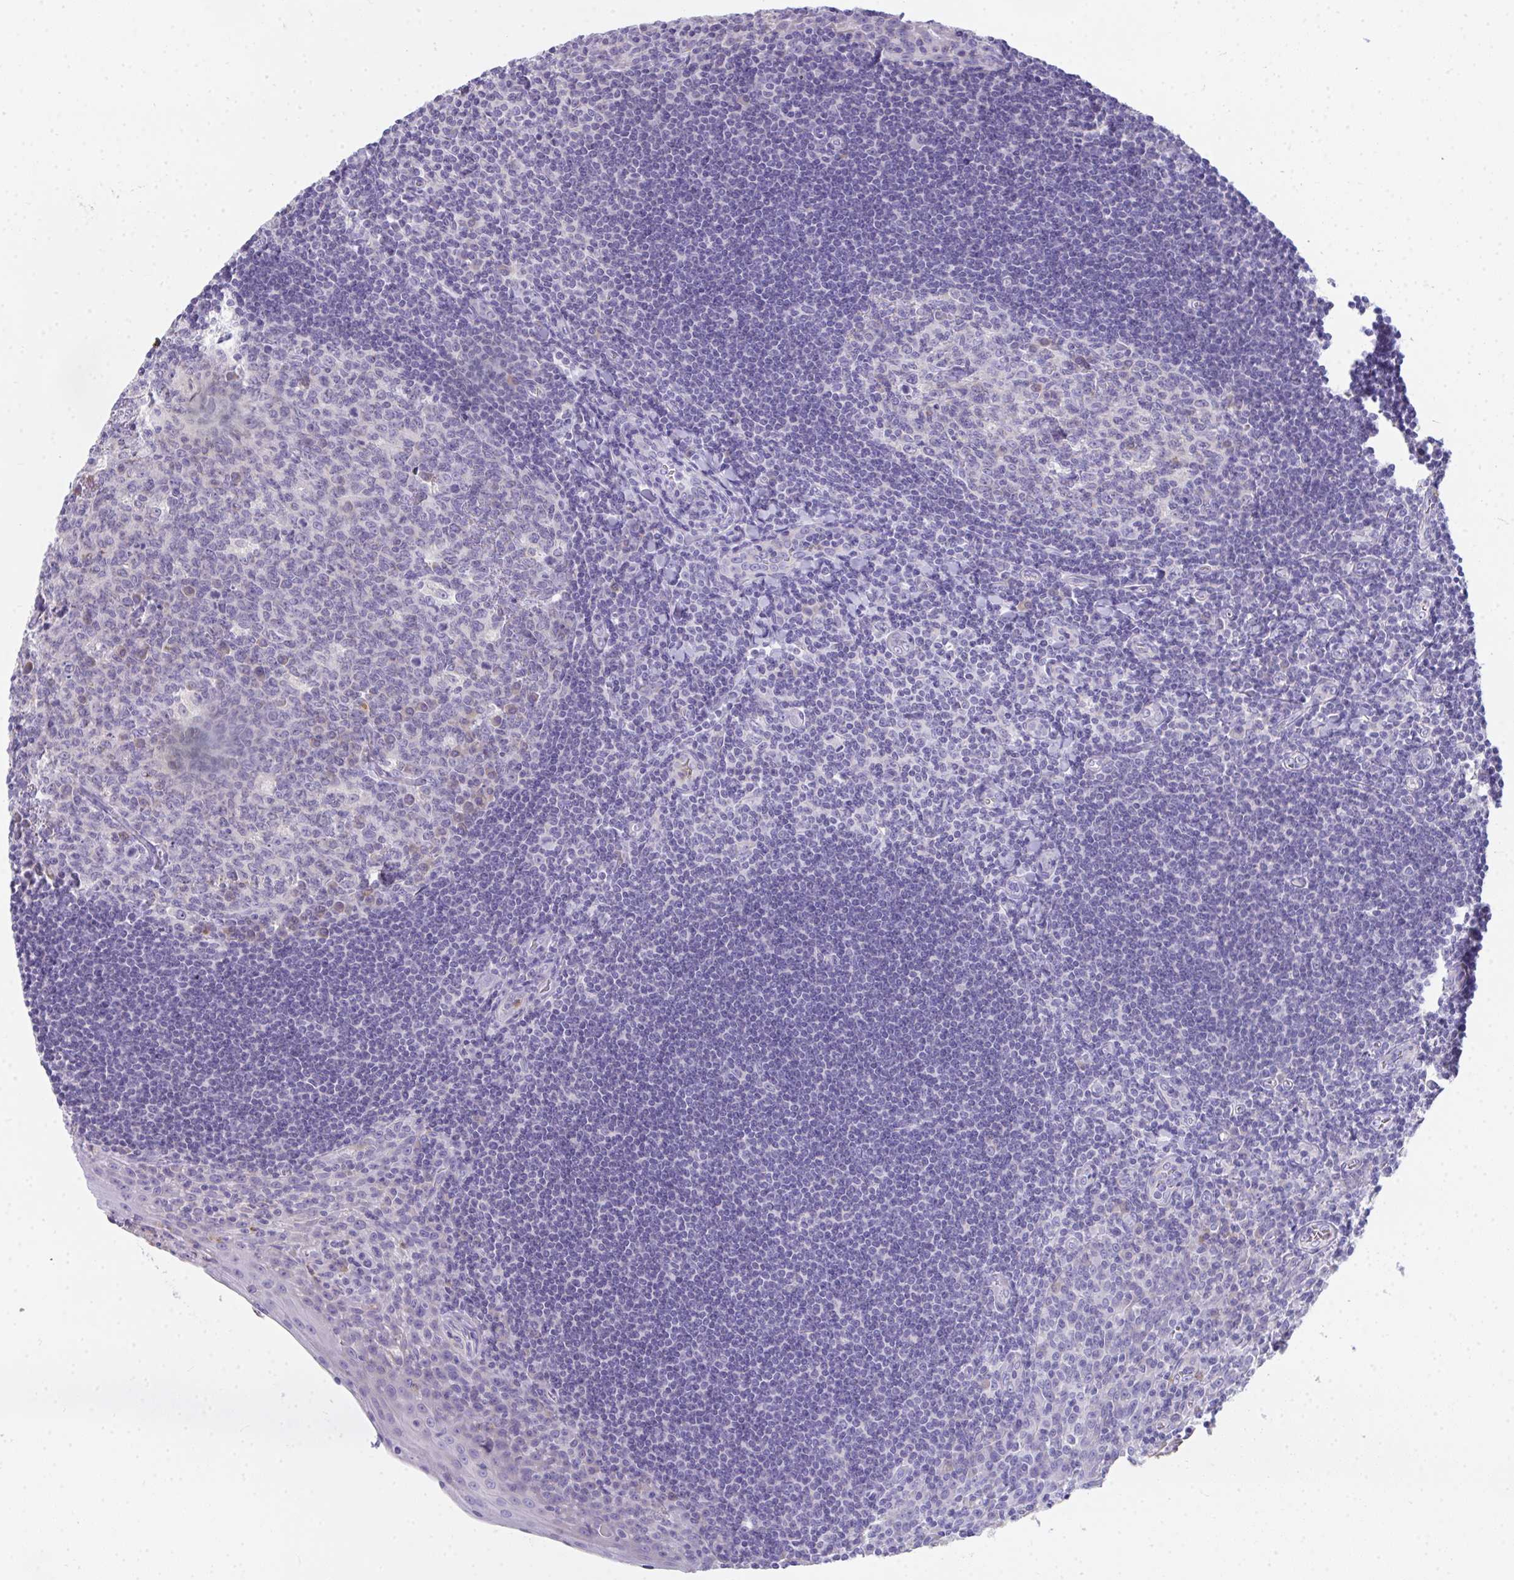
{"staining": {"intensity": "negative", "quantity": "none", "location": "none"}, "tissue": "tonsil", "cell_type": "Germinal center cells", "image_type": "normal", "snomed": [{"axis": "morphology", "description": "Normal tissue, NOS"}, {"axis": "topography", "description": "Tonsil"}], "caption": "Immunohistochemical staining of unremarkable tonsil reveals no significant staining in germinal center cells. The staining is performed using DAB brown chromogen with nuclei counter-stained in using hematoxylin.", "gene": "COA5", "patient": {"sex": "male", "age": 27}}